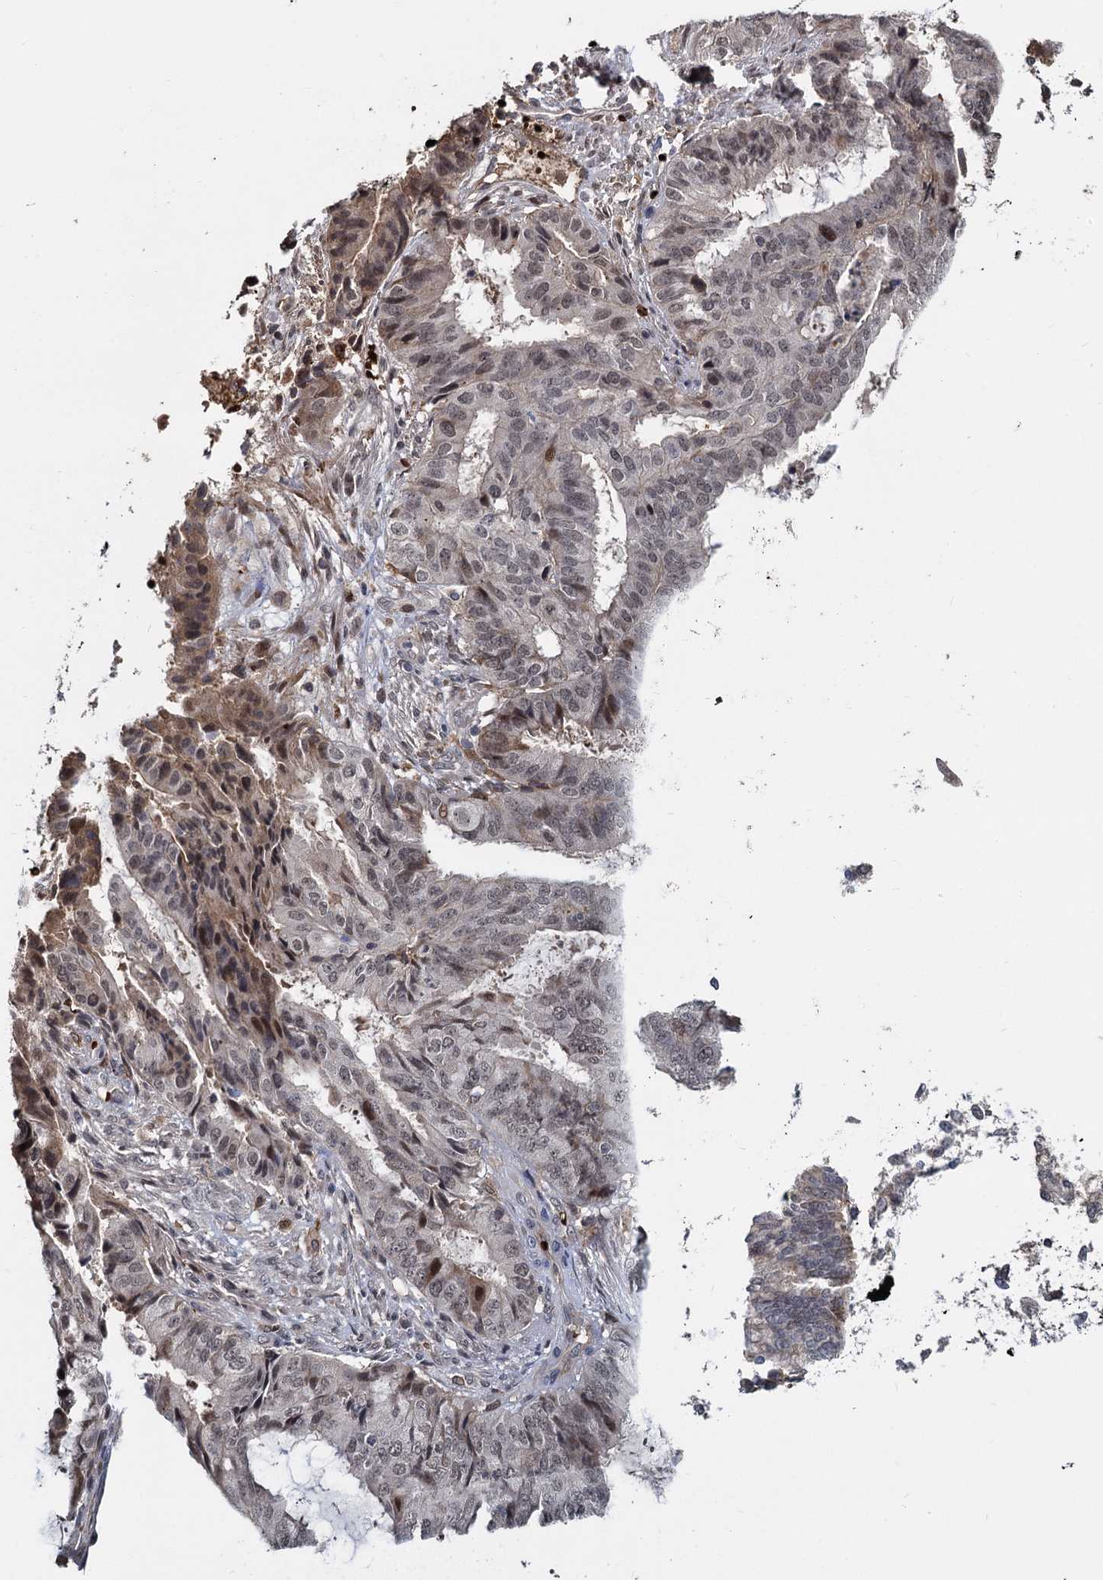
{"staining": {"intensity": "weak", "quantity": "25%-75%", "location": "nuclear"}, "tissue": "endometrial cancer", "cell_type": "Tumor cells", "image_type": "cancer", "snomed": [{"axis": "morphology", "description": "Adenocarcinoma, NOS"}, {"axis": "topography", "description": "Endometrium"}], "caption": "Immunohistochemical staining of human endometrial cancer (adenocarcinoma) shows low levels of weak nuclear expression in about 25%-75% of tumor cells.", "gene": "FANCI", "patient": {"sex": "female", "age": 51}}